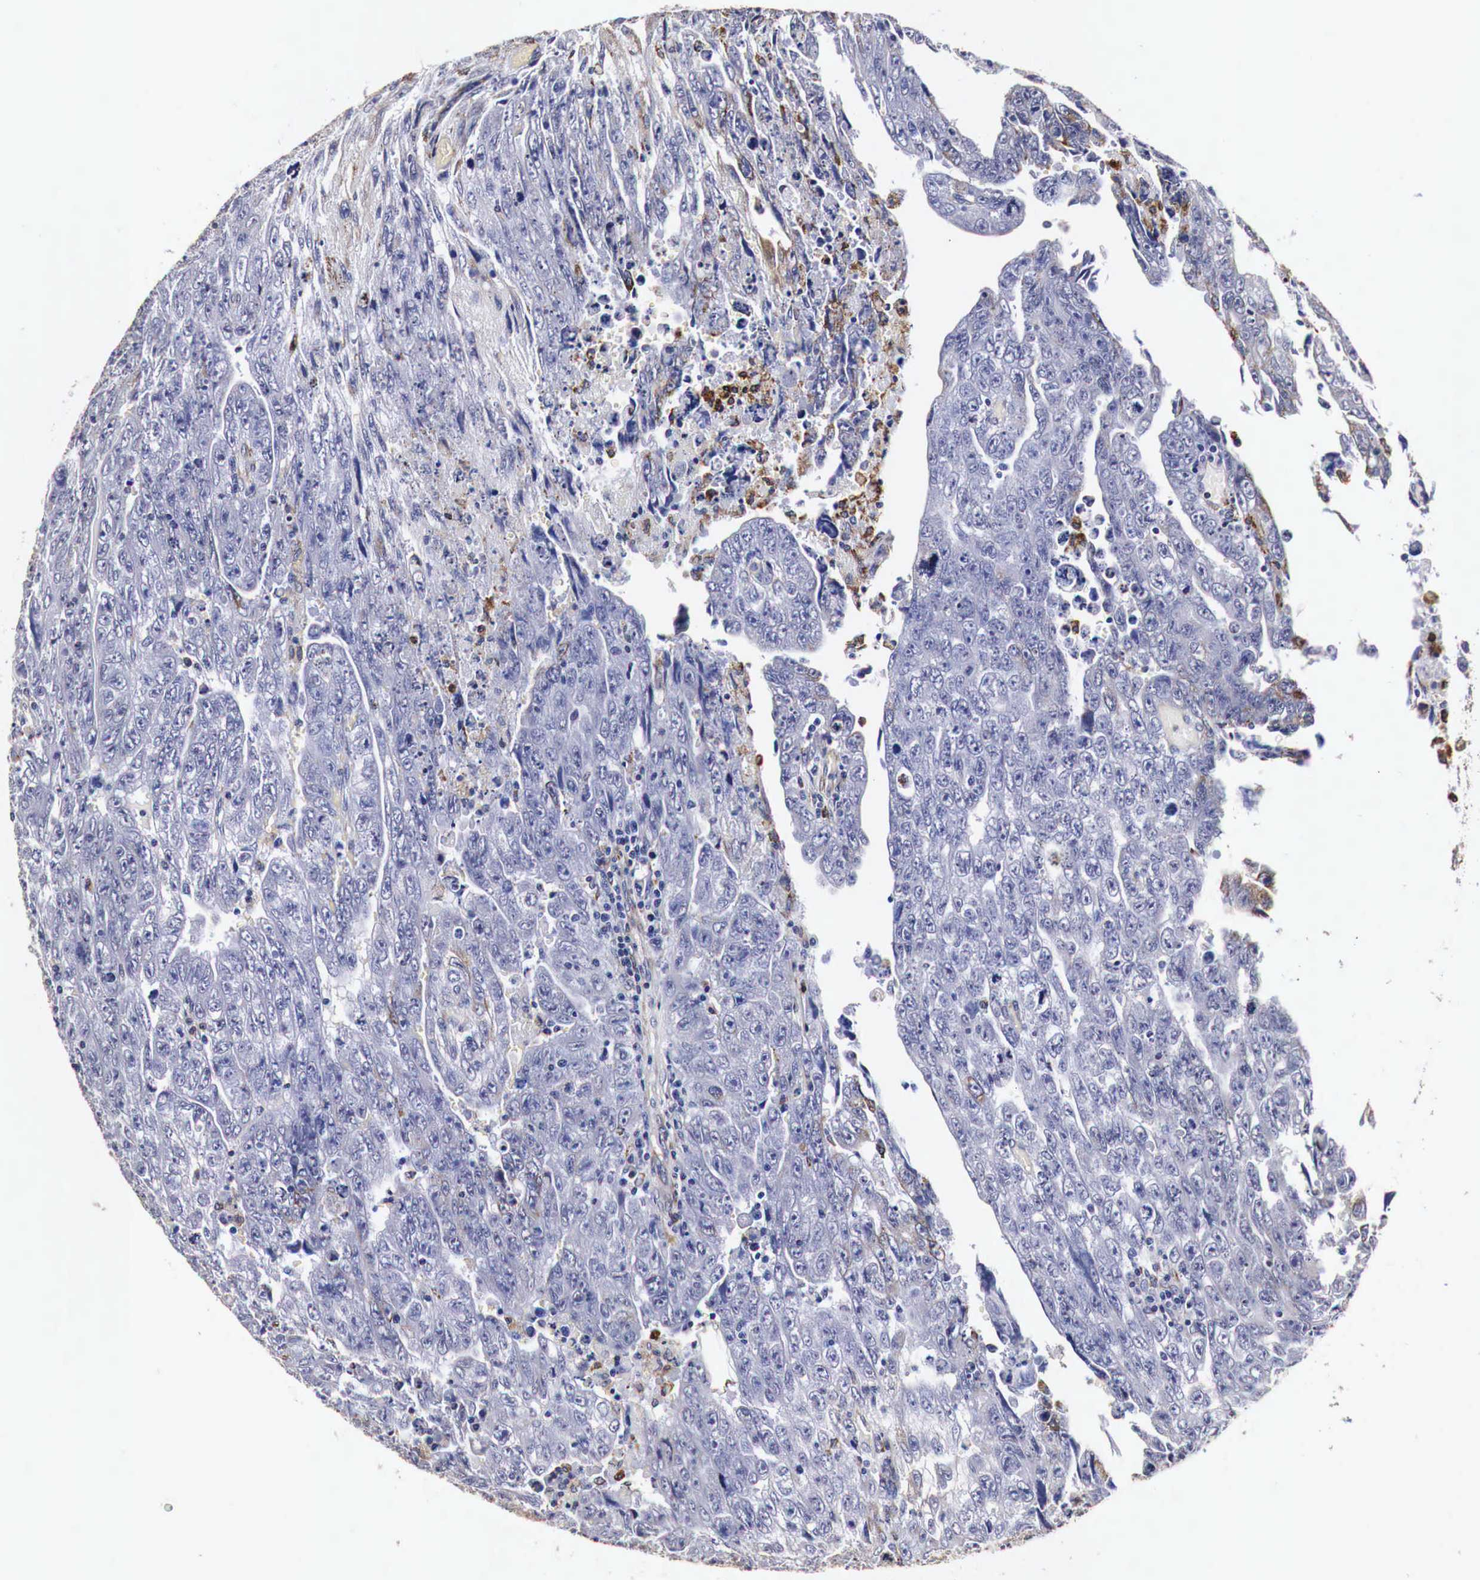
{"staining": {"intensity": "negative", "quantity": "none", "location": "none"}, "tissue": "testis cancer", "cell_type": "Tumor cells", "image_type": "cancer", "snomed": [{"axis": "morphology", "description": "Carcinoma, Embryonal, NOS"}, {"axis": "topography", "description": "Testis"}], "caption": "DAB immunohistochemical staining of embryonal carcinoma (testis) demonstrates no significant expression in tumor cells.", "gene": "CKAP4", "patient": {"sex": "male", "age": 28}}